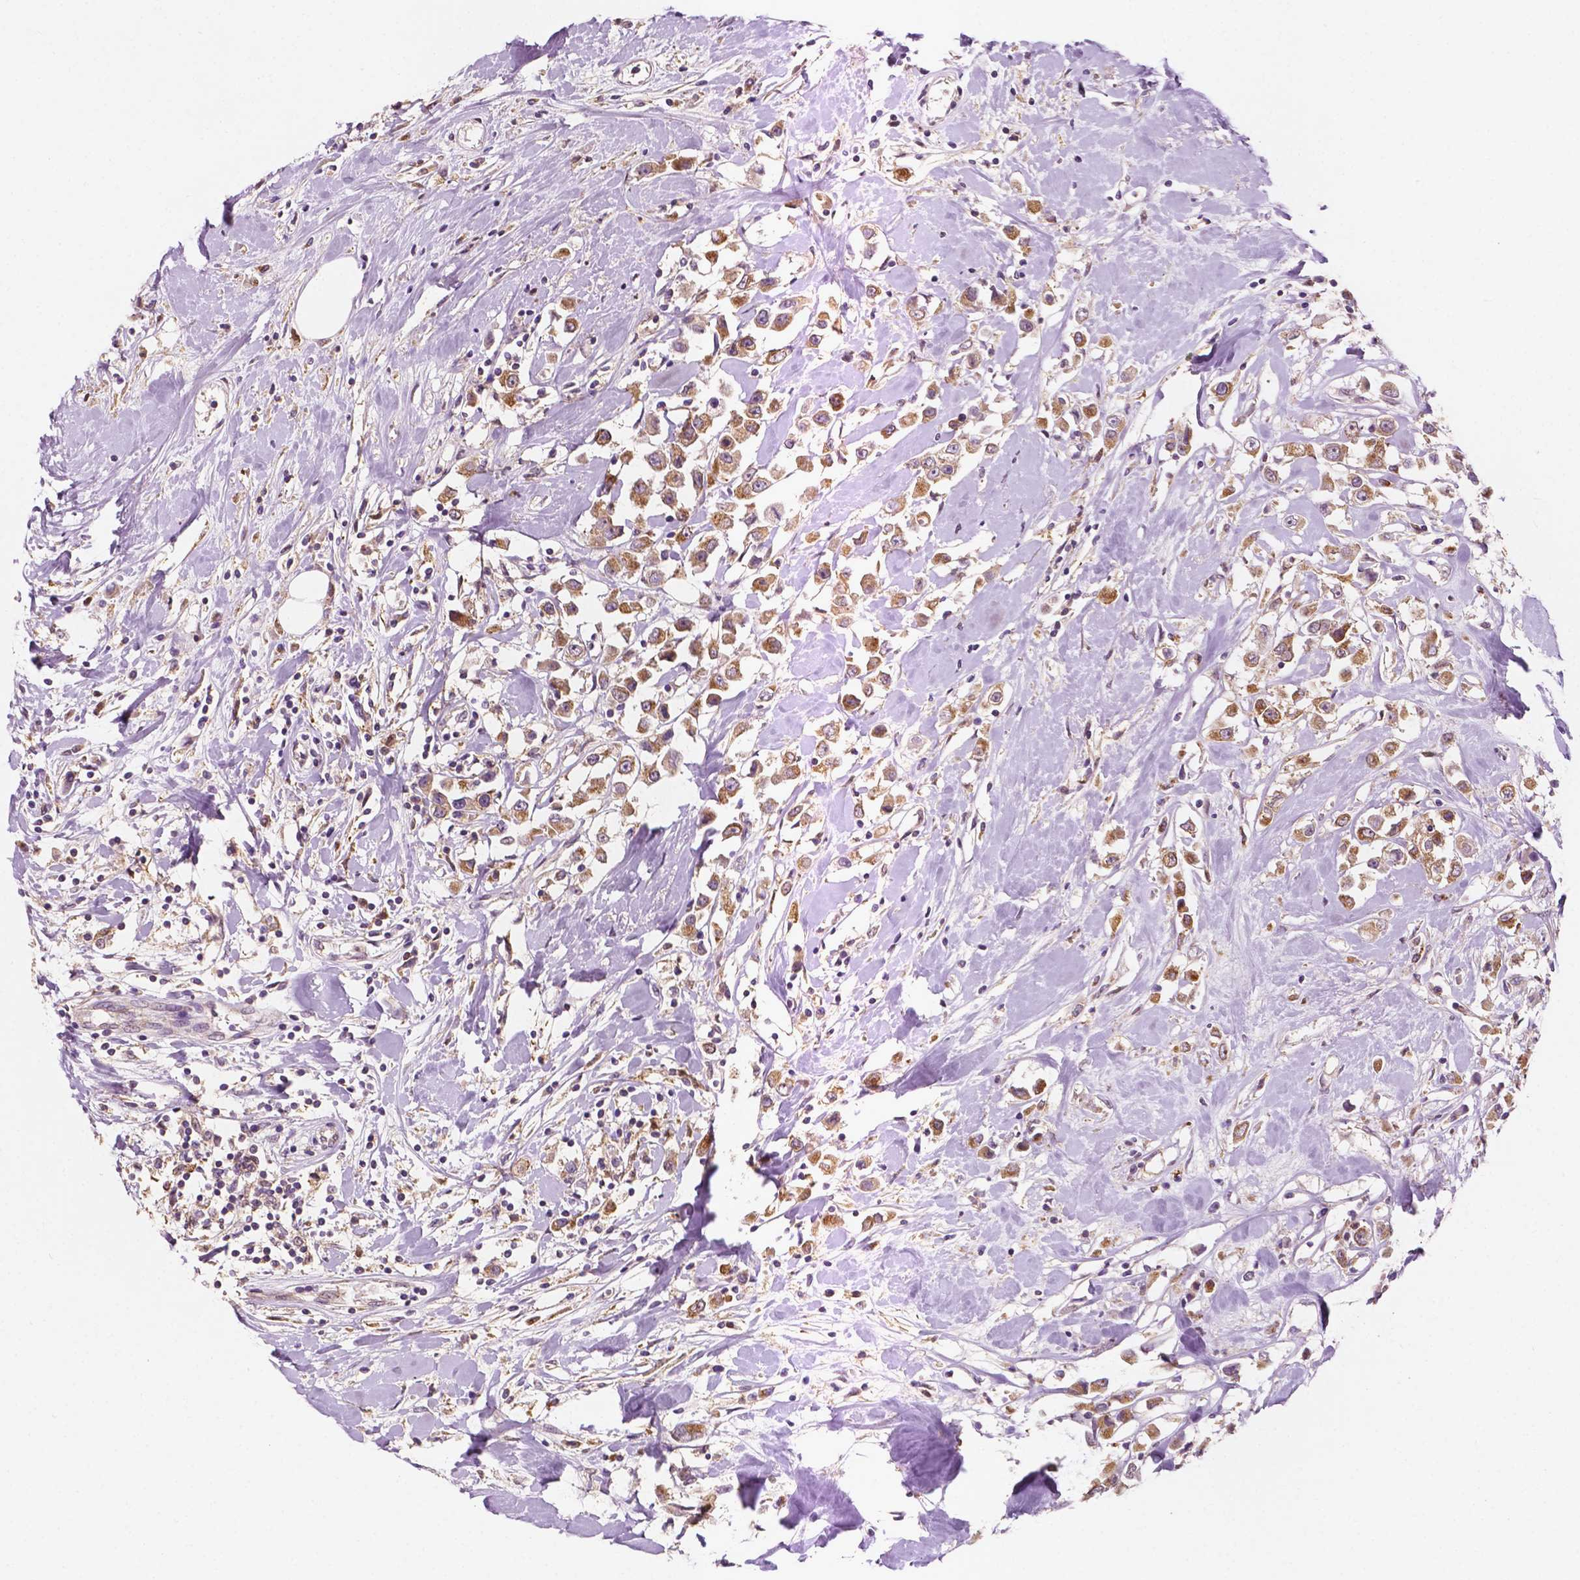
{"staining": {"intensity": "moderate", "quantity": ">75%", "location": "cytoplasmic/membranous"}, "tissue": "breast cancer", "cell_type": "Tumor cells", "image_type": "cancer", "snomed": [{"axis": "morphology", "description": "Duct carcinoma"}, {"axis": "topography", "description": "Breast"}], "caption": "IHC (DAB (3,3'-diaminobenzidine)) staining of human breast cancer (infiltrating ductal carcinoma) shows moderate cytoplasmic/membranous protein positivity in approximately >75% of tumor cells.", "gene": "EBAG9", "patient": {"sex": "female", "age": 61}}